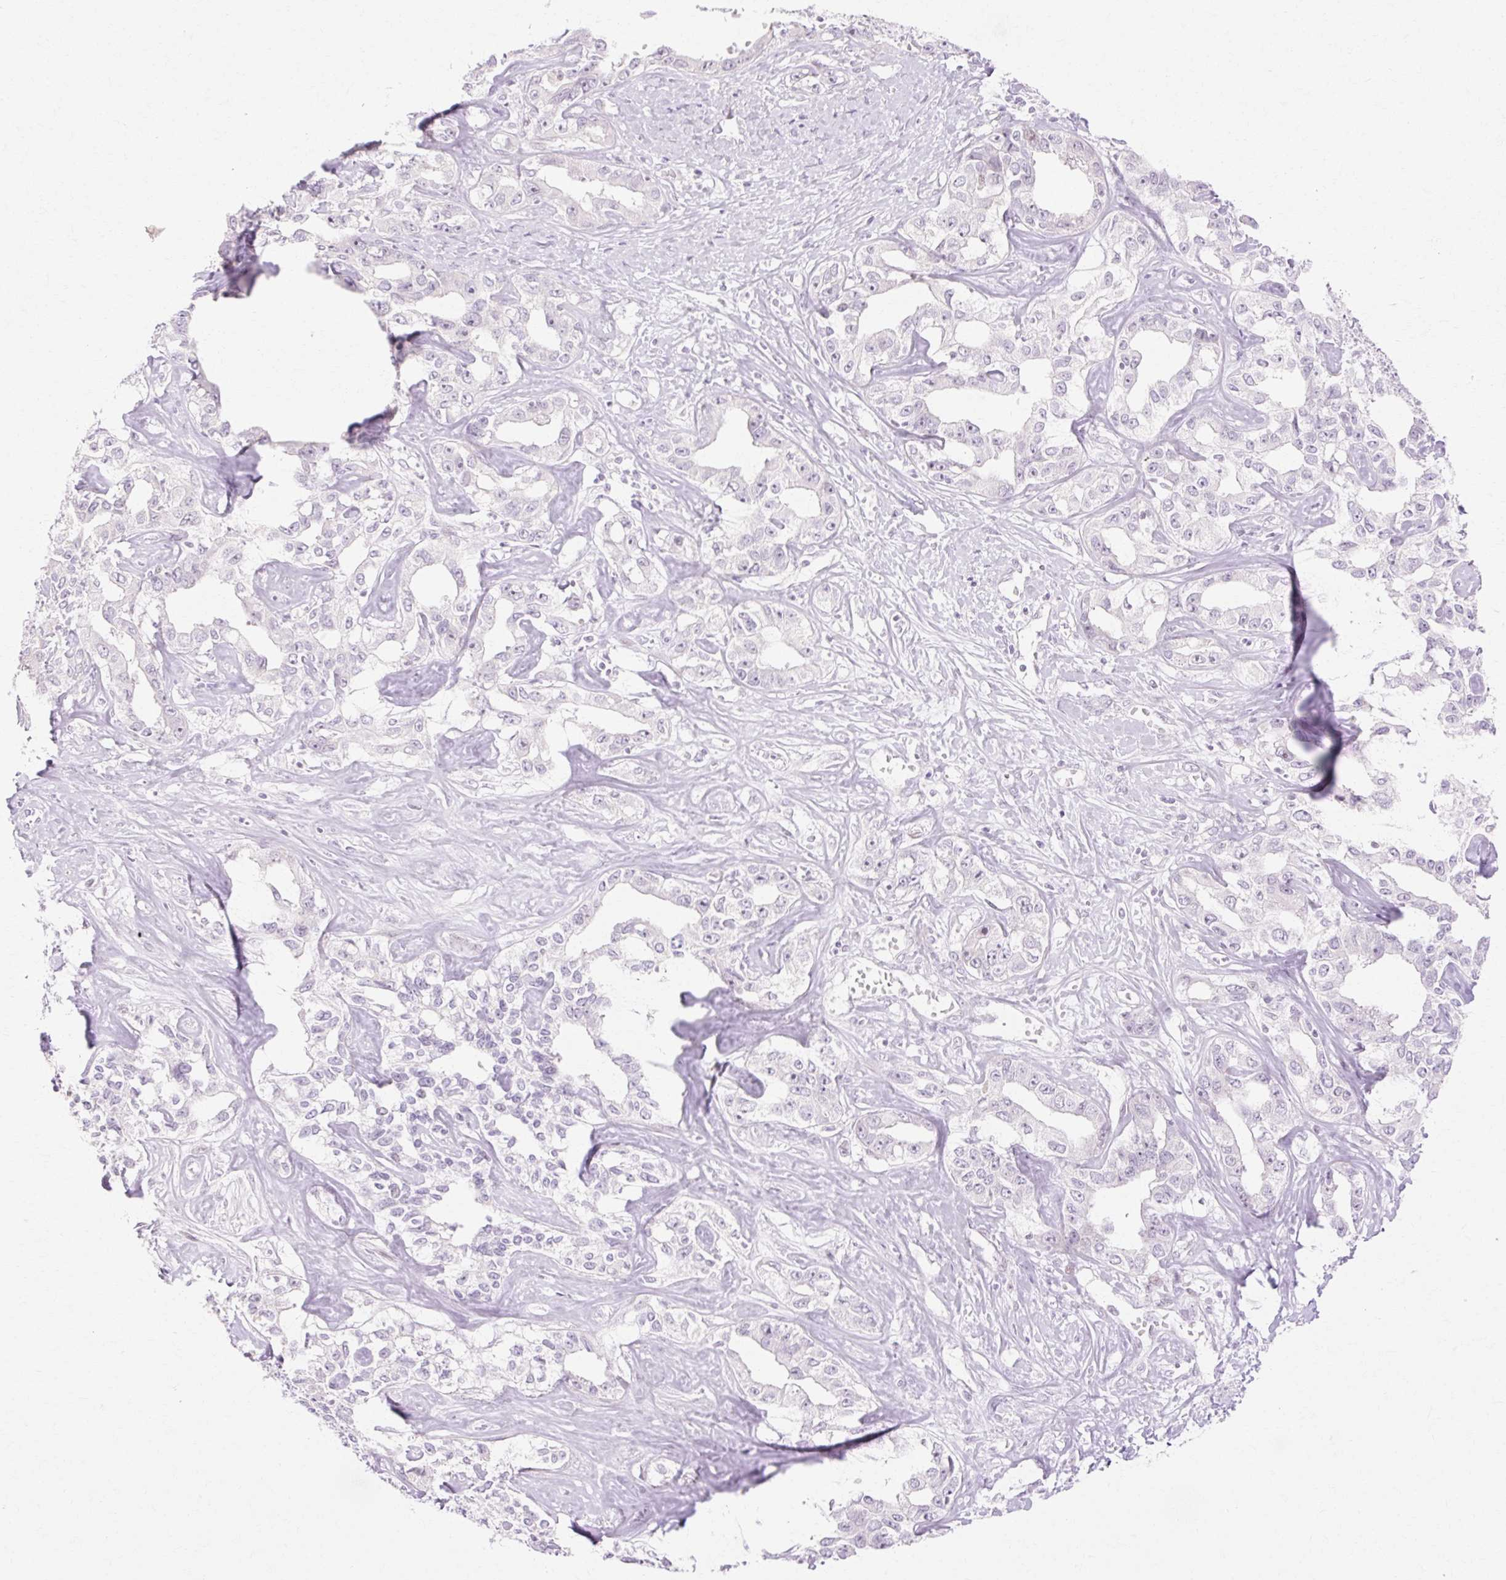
{"staining": {"intensity": "negative", "quantity": "none", "location": "none"}, "tissue": "liver cancer", "cell_type": "Tumor cells", "image_type": "cancer", "snomed": [{"axis": "morphology", "description": "Cholangiocarcinoma"}, {"axis": "topography", "description": "Liver"}], "caption": "The micrograph shows no staining of tumor cells in liver cancer (cholangiocarcinoma).", "gene": "C3orf49", "patient": {"sex": "male", "age": 59}}